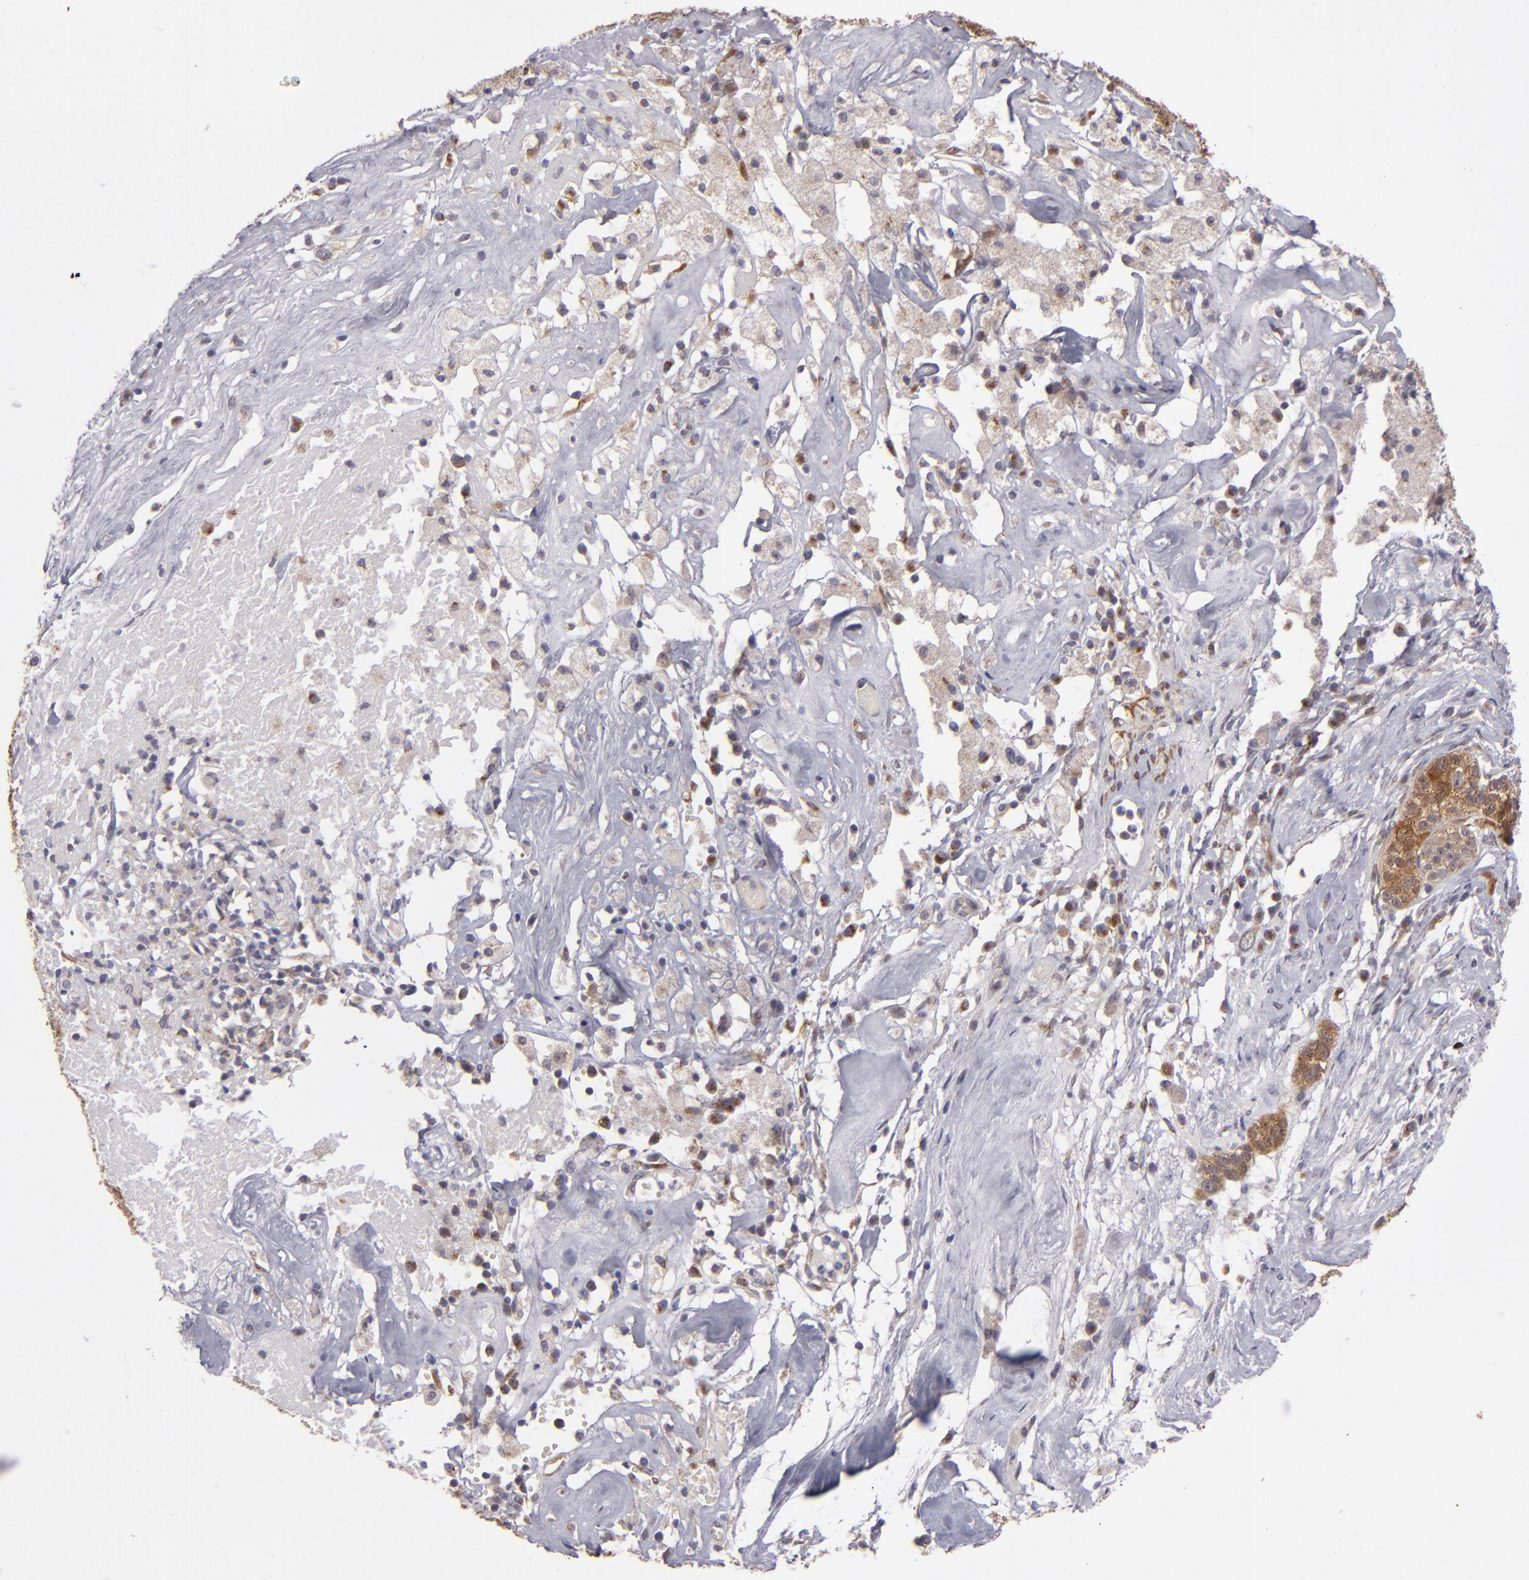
{"staining": {"intensity": "strong", "quantity": ">75%", "location": "cytoplasmic/membranous"}, "tissue": "ovarian cancer", "cell_type": "Tumor cells", "image_type": "cancer", "snomed": [{"axis": "morphology", "description": "Normal tissue, NOS"}, {"axis": "morphology", "description": "Cystadenocarcinoma, serous, NOS"}, {"axis": "topography", "description": "Ovary"}], "caption": "An immunohistochemistry image of neoplastic tissue is shown. Protein staining in brown shows strong cytoplasmic/membranous positivity in serous cystadenocarcinoma (ovarian) within tumor cells. The protein of interest is shown in brown color, while the nuclei are stained blue.", "gene": "SH2D4A", "patient": {"sex": "female", "age": 62}}